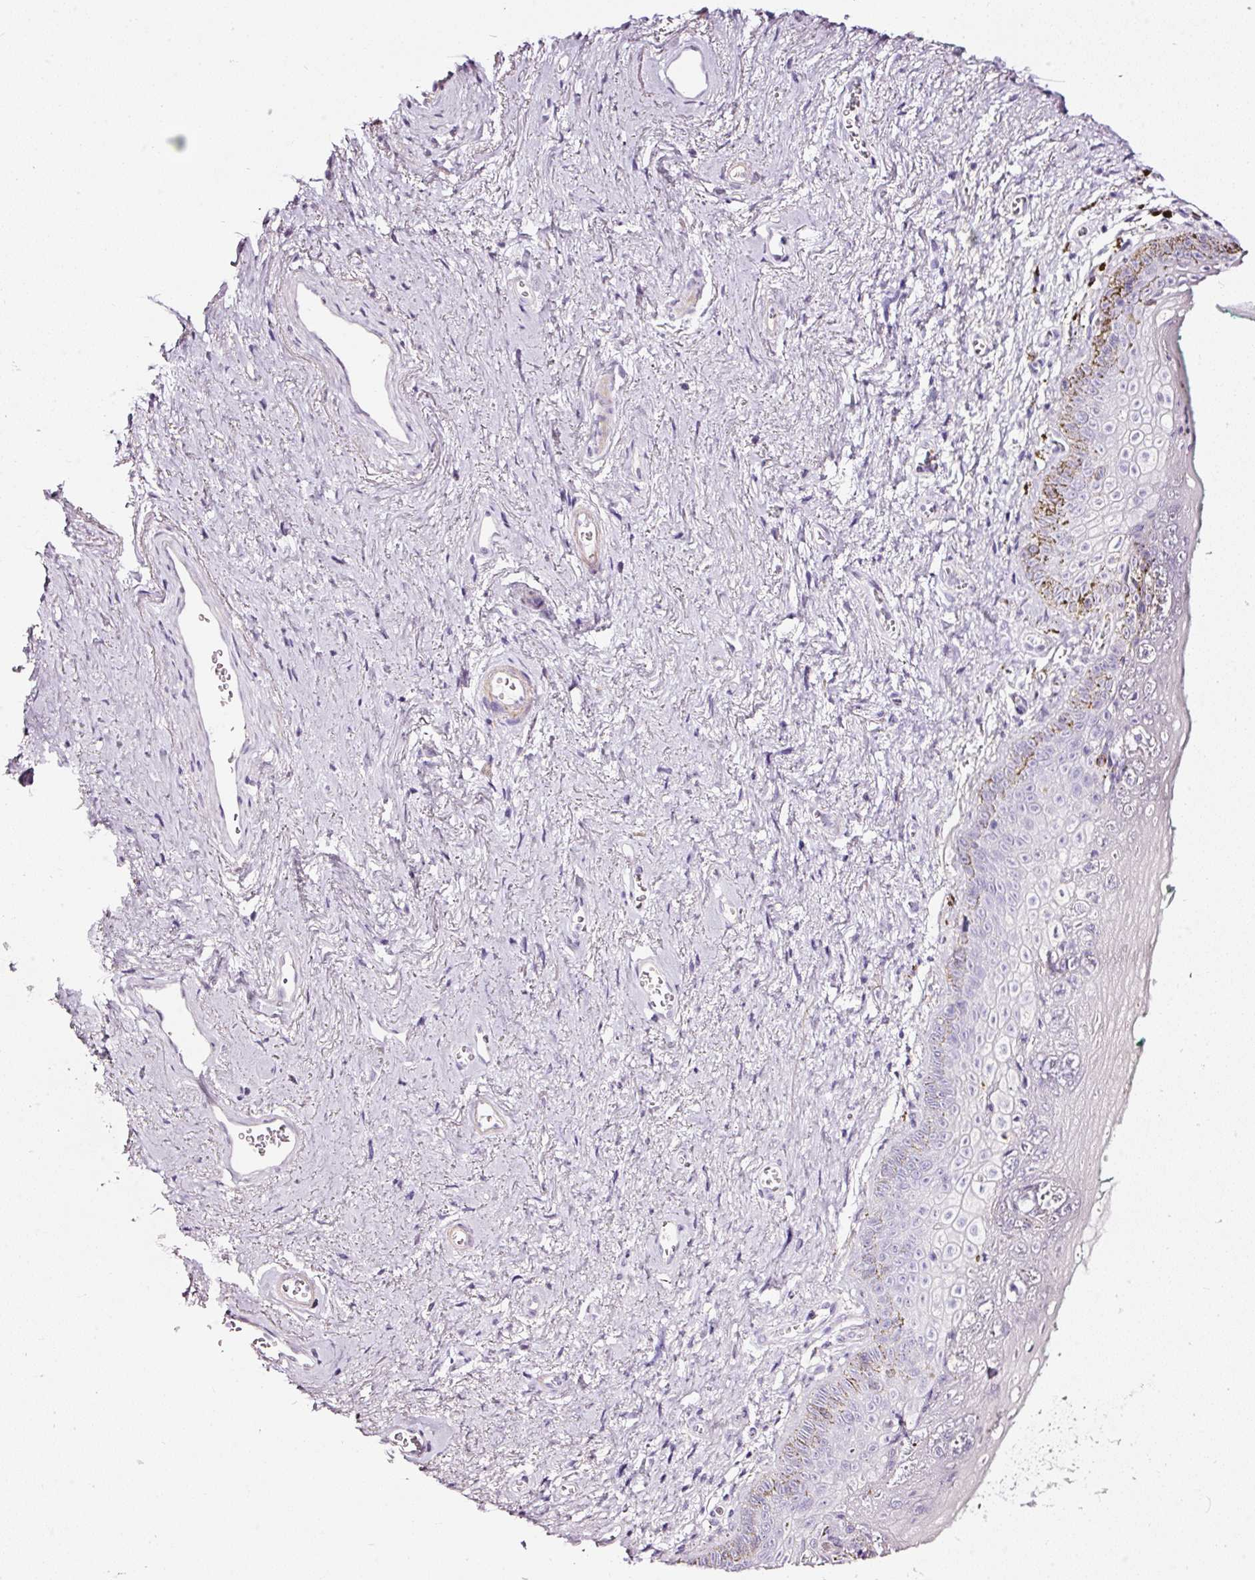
{"staining": {"intensity": "negative", "quantity": "none", "location": "none"}, "tissue": "vagina", "cell_type": "Squamous epithelial cells", "image_type": "normal", "snomed": [{"axis": "morphology", "description": "Normal tissue, NOS"}, {"axis": "topography", "description": "Vulva"}, {"axis": "topography", "description": "Vagina"}, {"axis": "topography", "description": "Peripheral nerve tissue"}], "caption": "This is an immunohistochemistry (IHC) histopathology image of unremarkable human vagina. There is no expression in squamous epithelial cells.", "gene": "CYB561A3", "patient": {"sex": "female", "age": 66}}